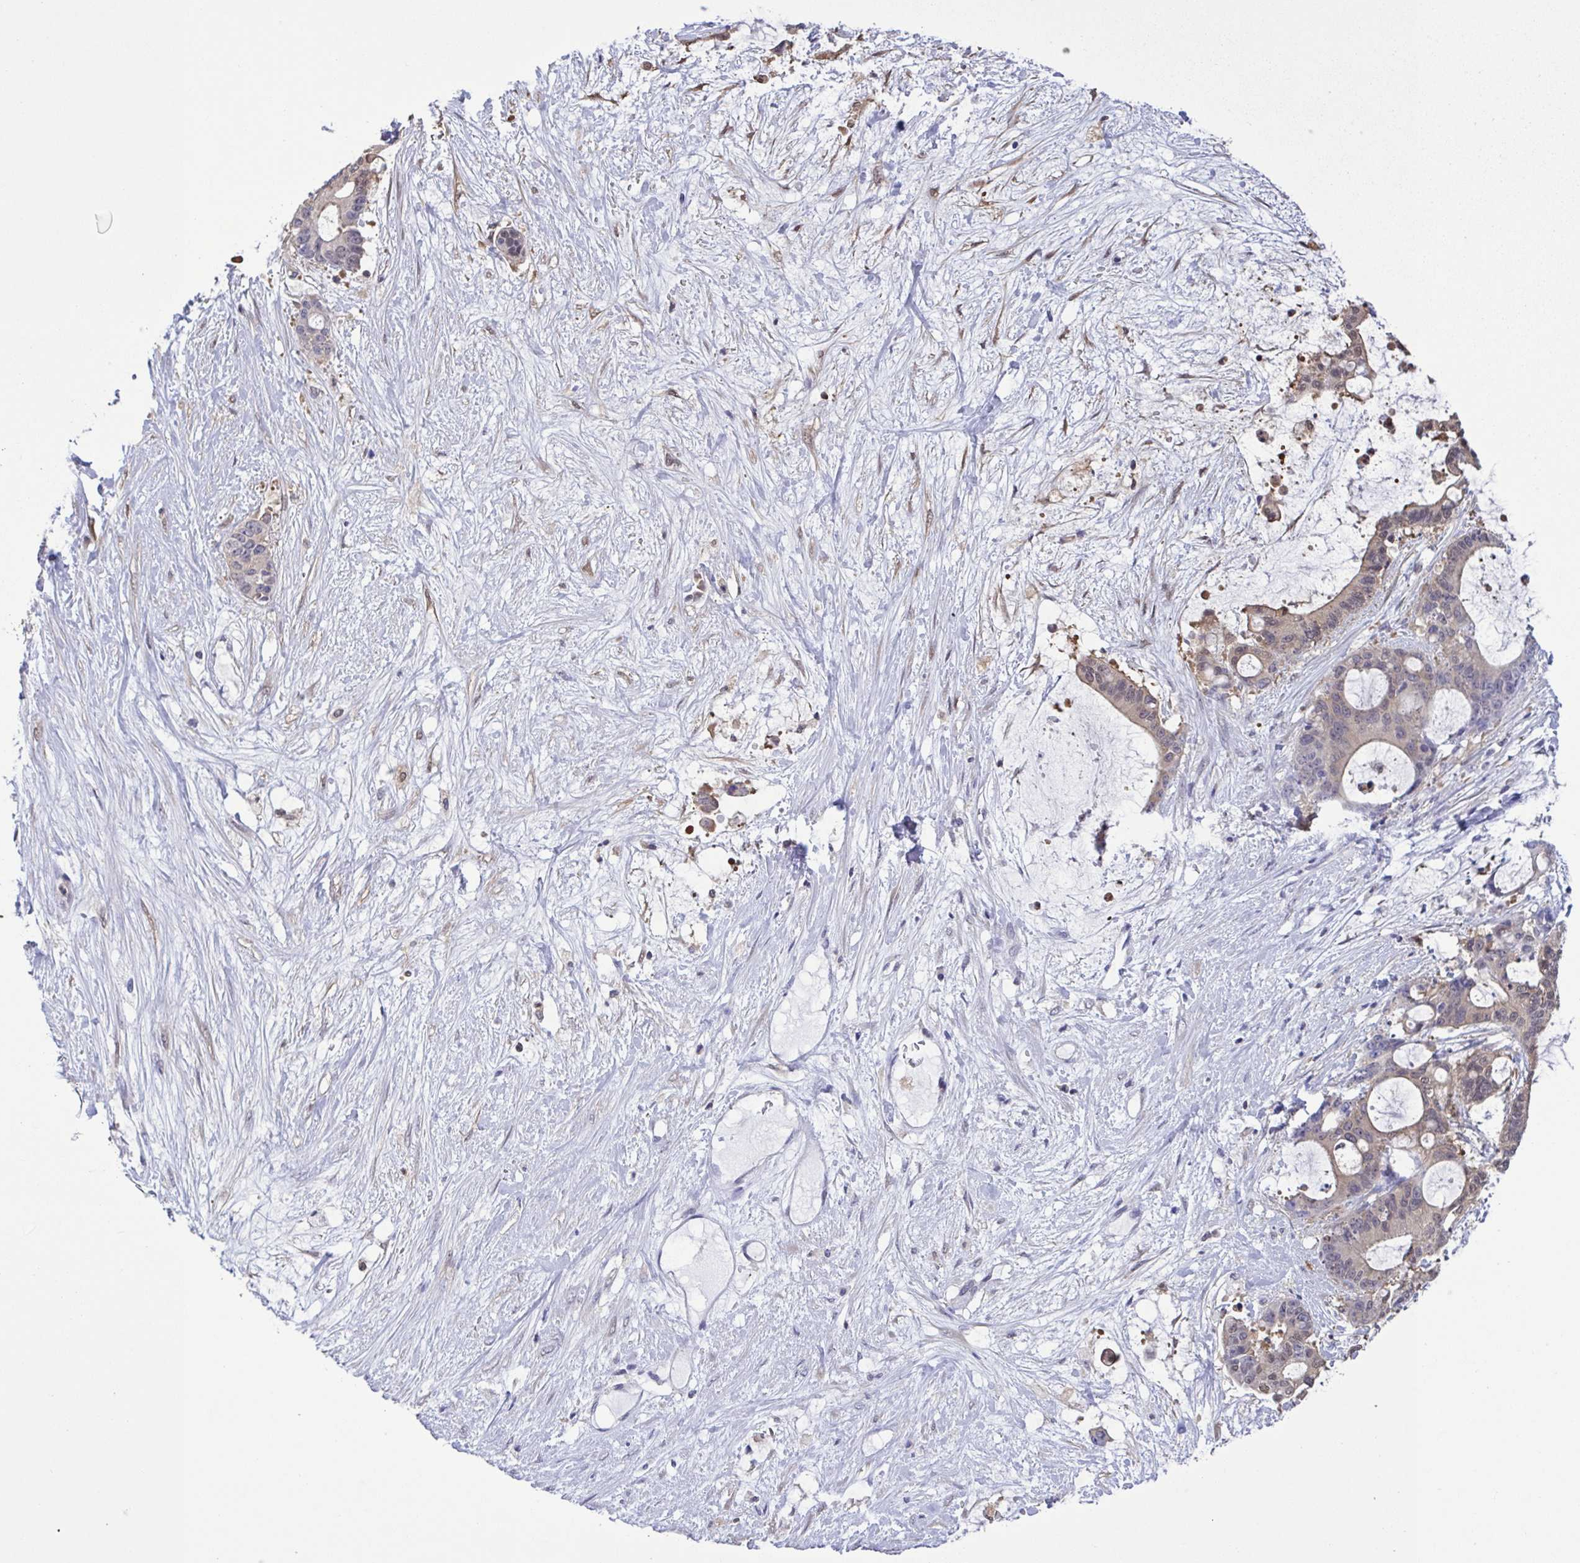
{"staining": {"intensity": "weak", "quantity": "<25%", "location": "cytoplasmic/membranous"}, "tissue": "liver cancer", "cell_type": "Tumor cells", "image_type": "cancer", "snomed": [{"axis": "morphology", "description": "Normal tissue, NOS"}, {"axis": "morphology", "description": "Cholangiocarcinoma"}, {"axis": "topography", "description": "Liver"}, {"axis": "topography", "description": "Peripheral nerve tissue"}], "caption": "Immunohistochemistry (IHC) of liver cancer (cholangiocarcinoma) reveals no expression in tumor cells.", "gene": "LDHC", "patient": {"sex": "female", "age": 73}}